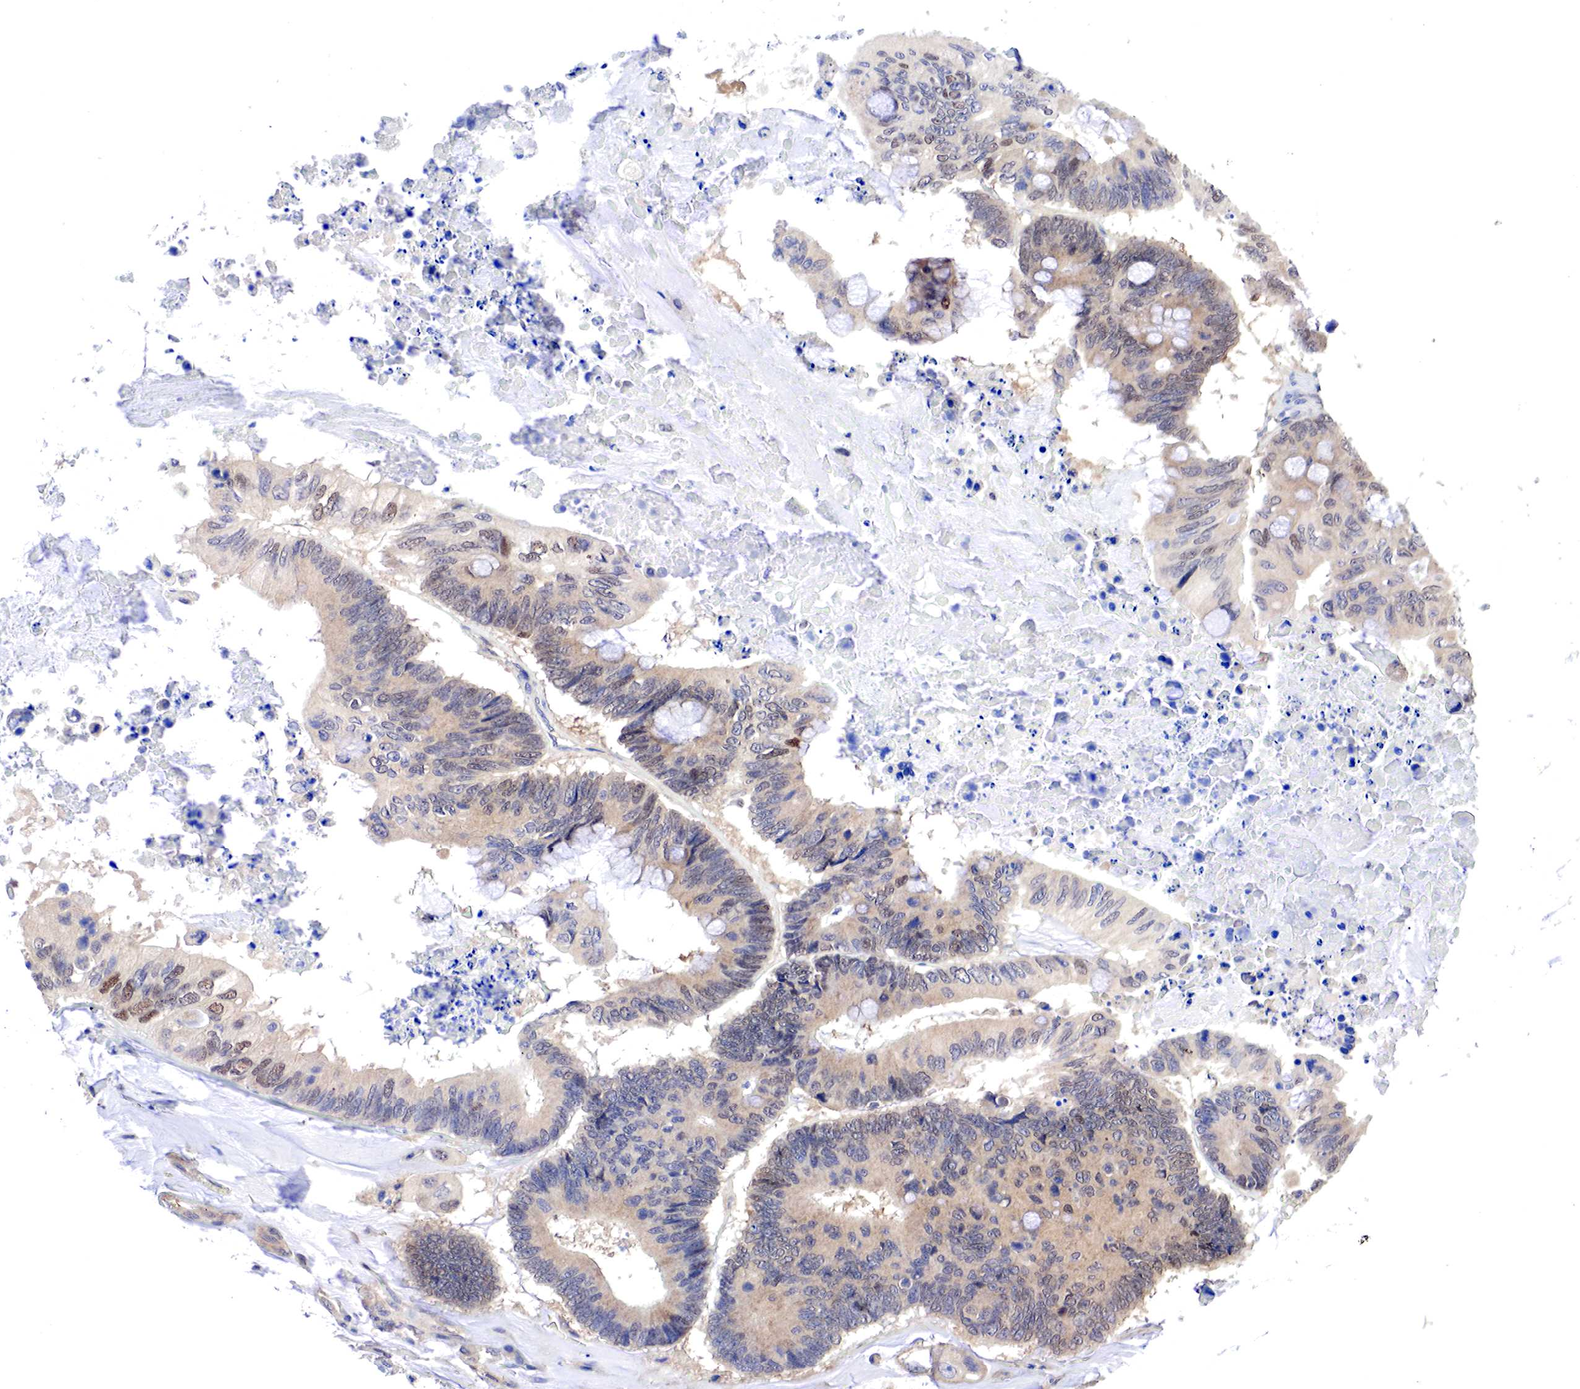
{"staining": {"intensity": "weak", "quantity": "25%-75%", "location": "cytoplasmic/membranous,nuclear"}, "tissue": "colorectal cancer", "cell_type": "Tumor cells", "image_type": "cancer", "snomed": [{"axis": "morphology", "description": "Adenocarcinoma, NOS"}, {"axis": "topography", "description": "Colon"}], "caption": "Colorectal cancer (adenocarcinoma) was stained to show a protein in brown. There is low levels of weak cytoplasmic/membranous and nuclear positivity in about 25%-75% of tumor cells.", "gene": "PABIR2", "patient": {"sex": "male", "age": 65}}